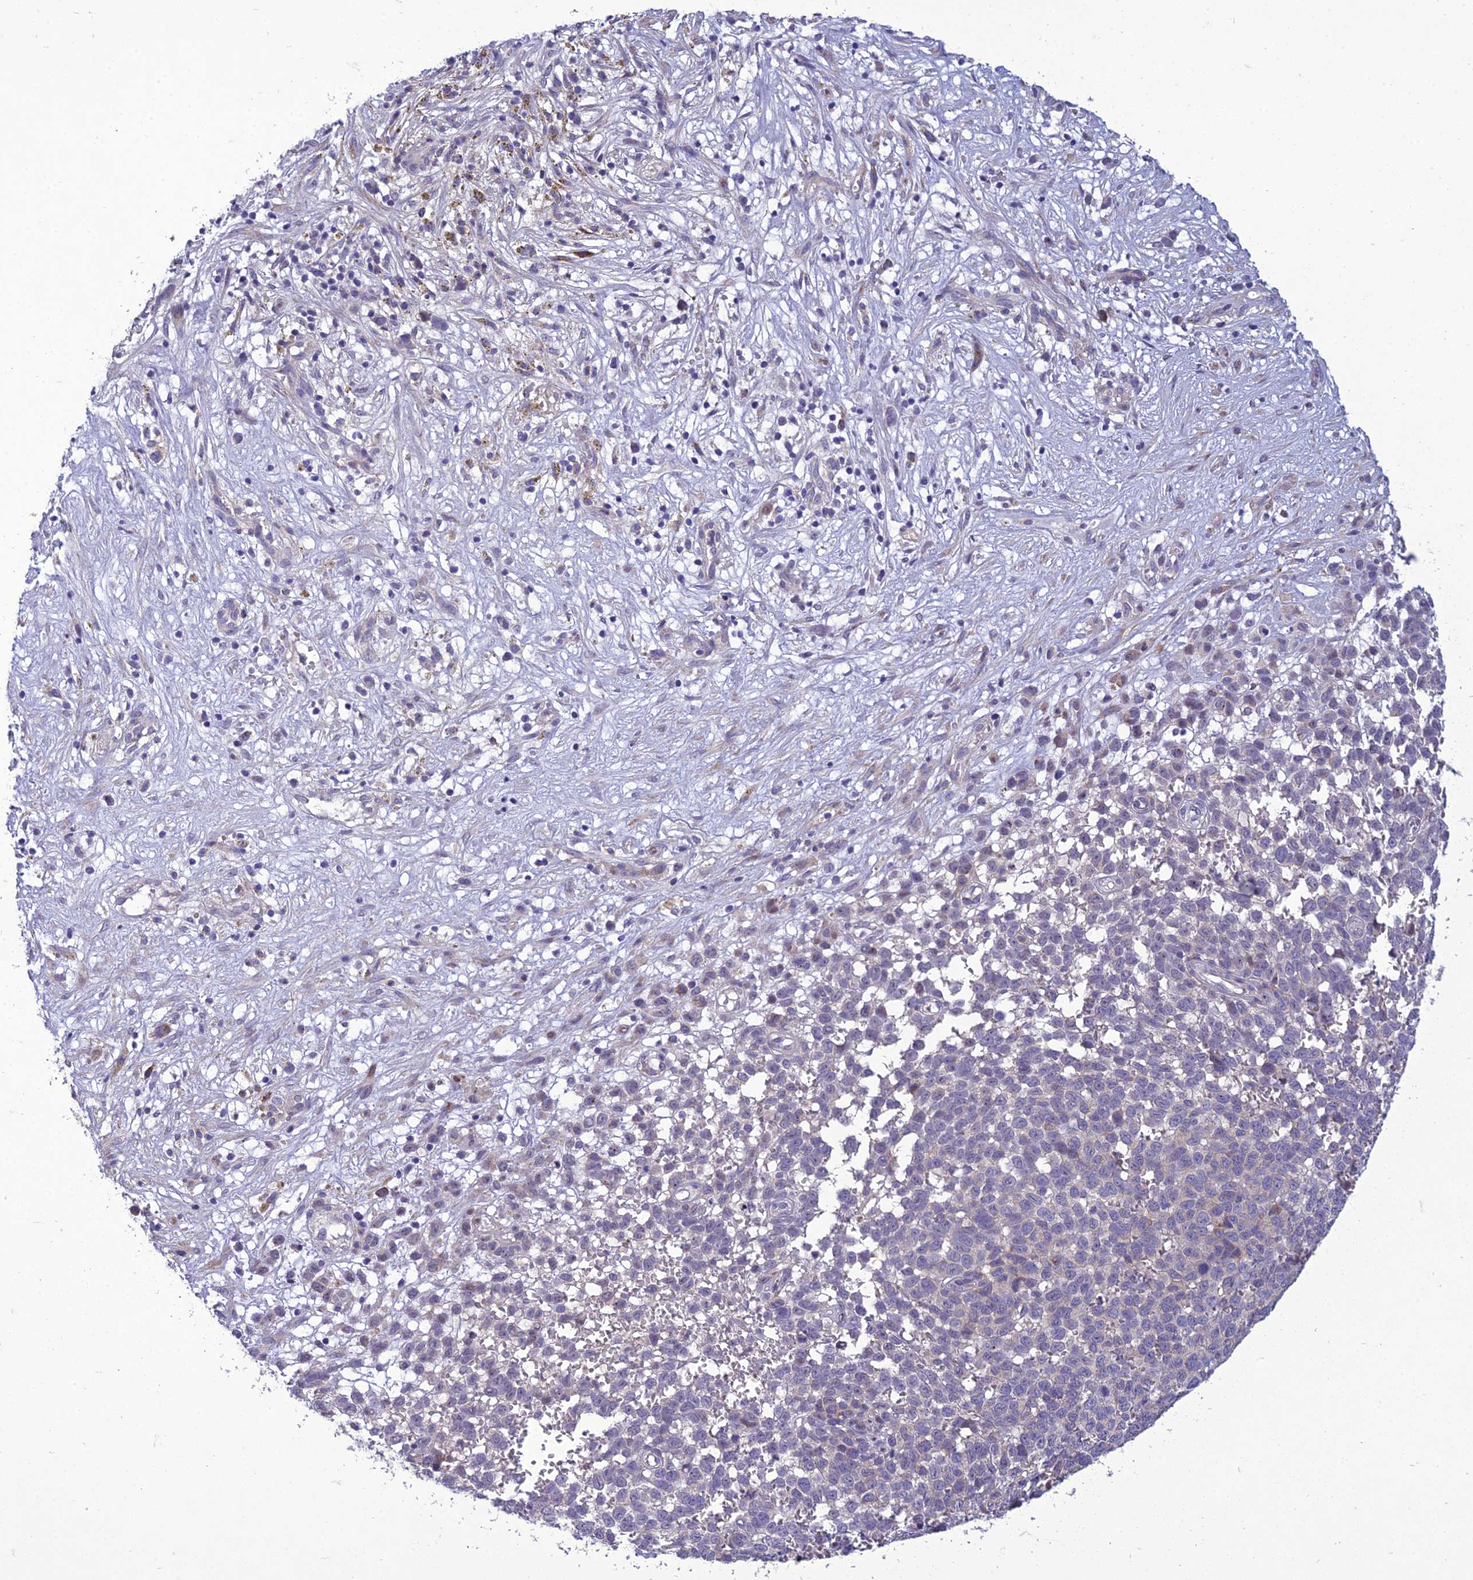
{"staining": {"intensity": "negative", "quantity": "none", "location": "none"}, "tissue": "melanoma", "cell_type": "Tumor cells", "image_type": "cancer", "snomed": [{"axis": "morphology", "description": "Malignant melanoma, NOS"}, {"axis": "topography", "description": "Nose, NOS"}], "caption": "Human melanoma stained for a protein using IHC reveals no staining in tumor cells.", "gene": "ADIPOR2", "patient": {"sex": "female", "age": 48}}